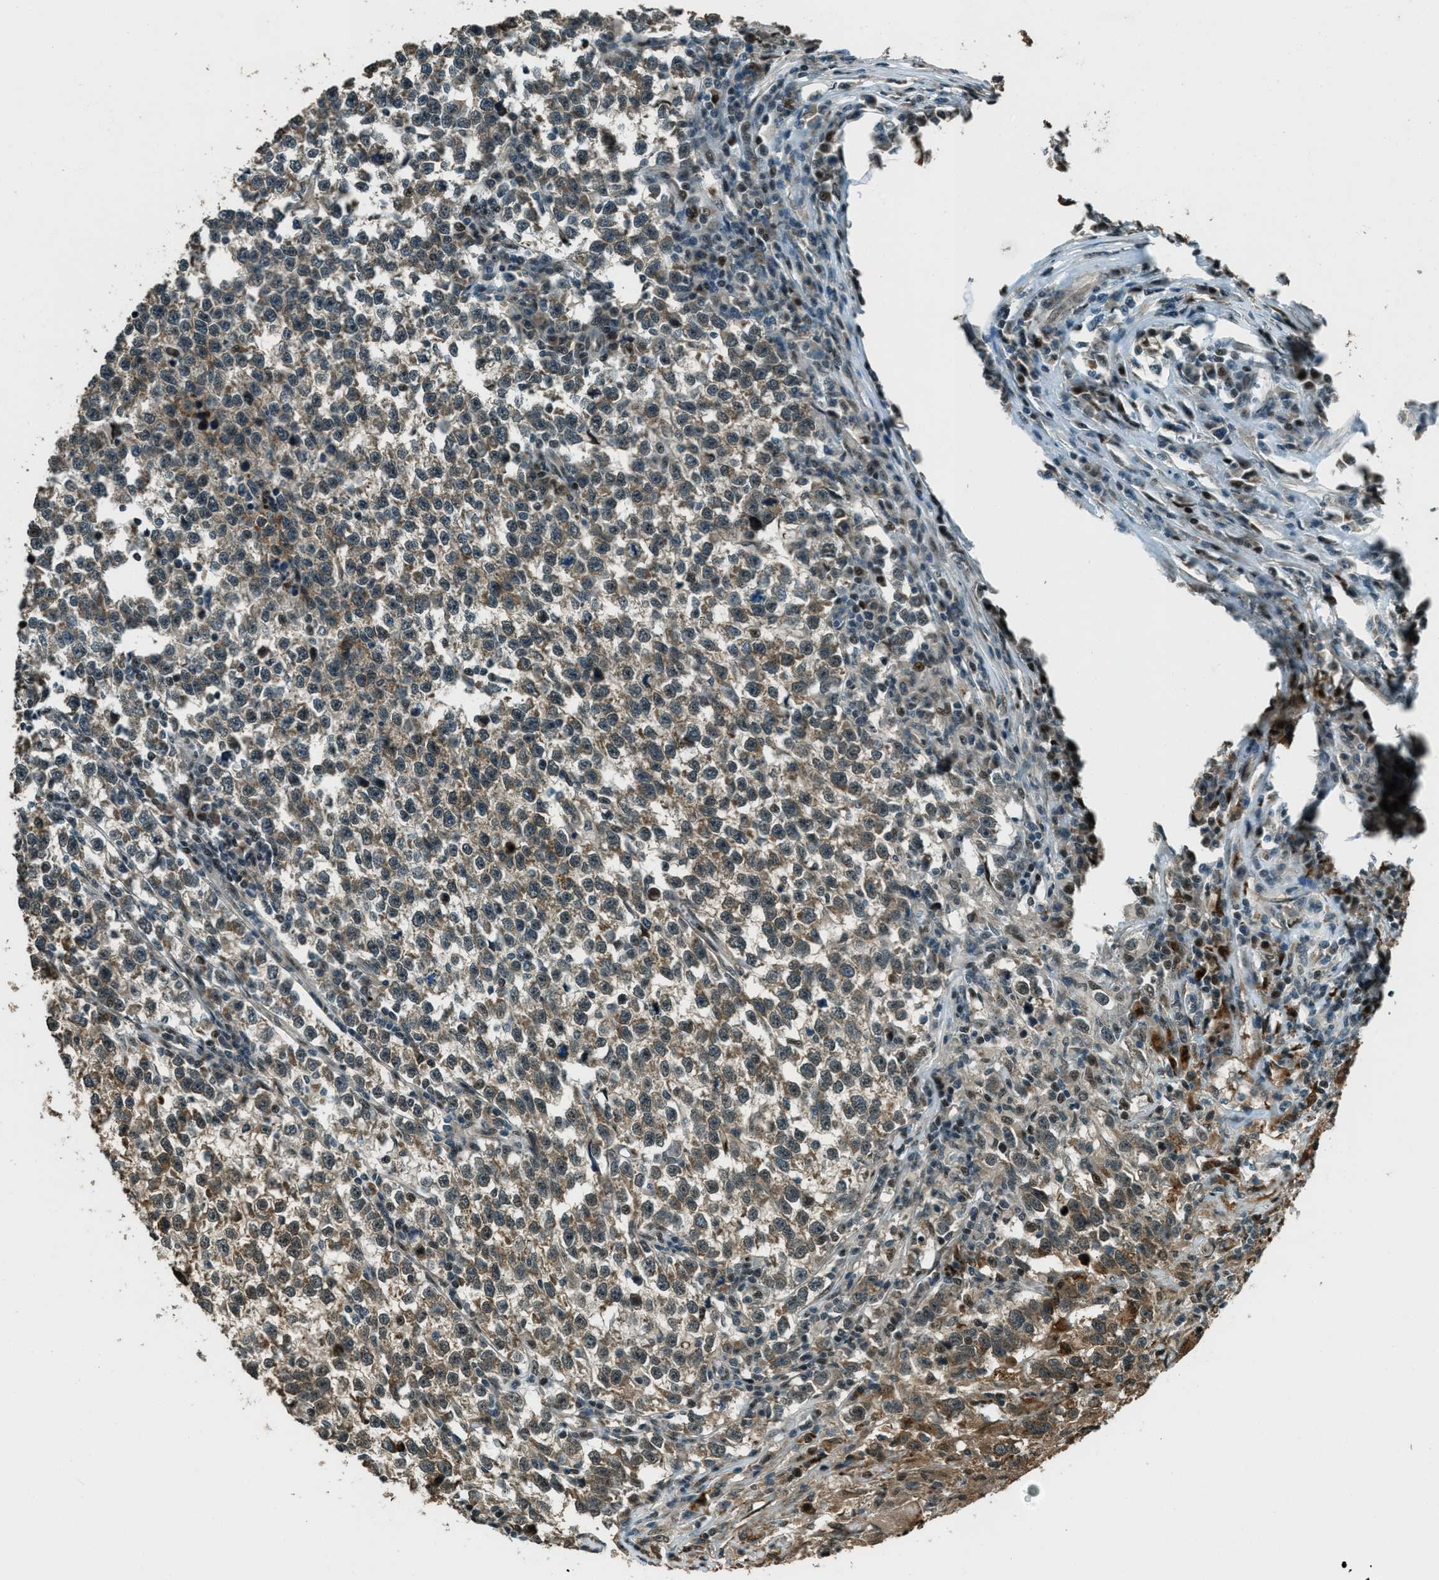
{"staining": {"intensity": "moderate", "quantity": "25%-75%", "location": "cytoplasmic/membranous"}, "tissue": "testis cancer", "cell_type": "Tumor cells", "image_type": "cancer", "snomed": [{"axis": "morphology", "description": "Normal tissue, NOS"}, {"axis": "morphology", "description": "Seminoma, NOS"}, {"axis": "topography", "description": "Testis"}], "caption": "IHC (DAB (3,3'-diaminobenzidine)) staining of testis cancer (seminoma) displays moderate cytoplasmic/membranous protein positivity in about 25%-75% of tumor cells.", "gene": "TARDBP", "patient": {"sex": "male", "age": 43}}